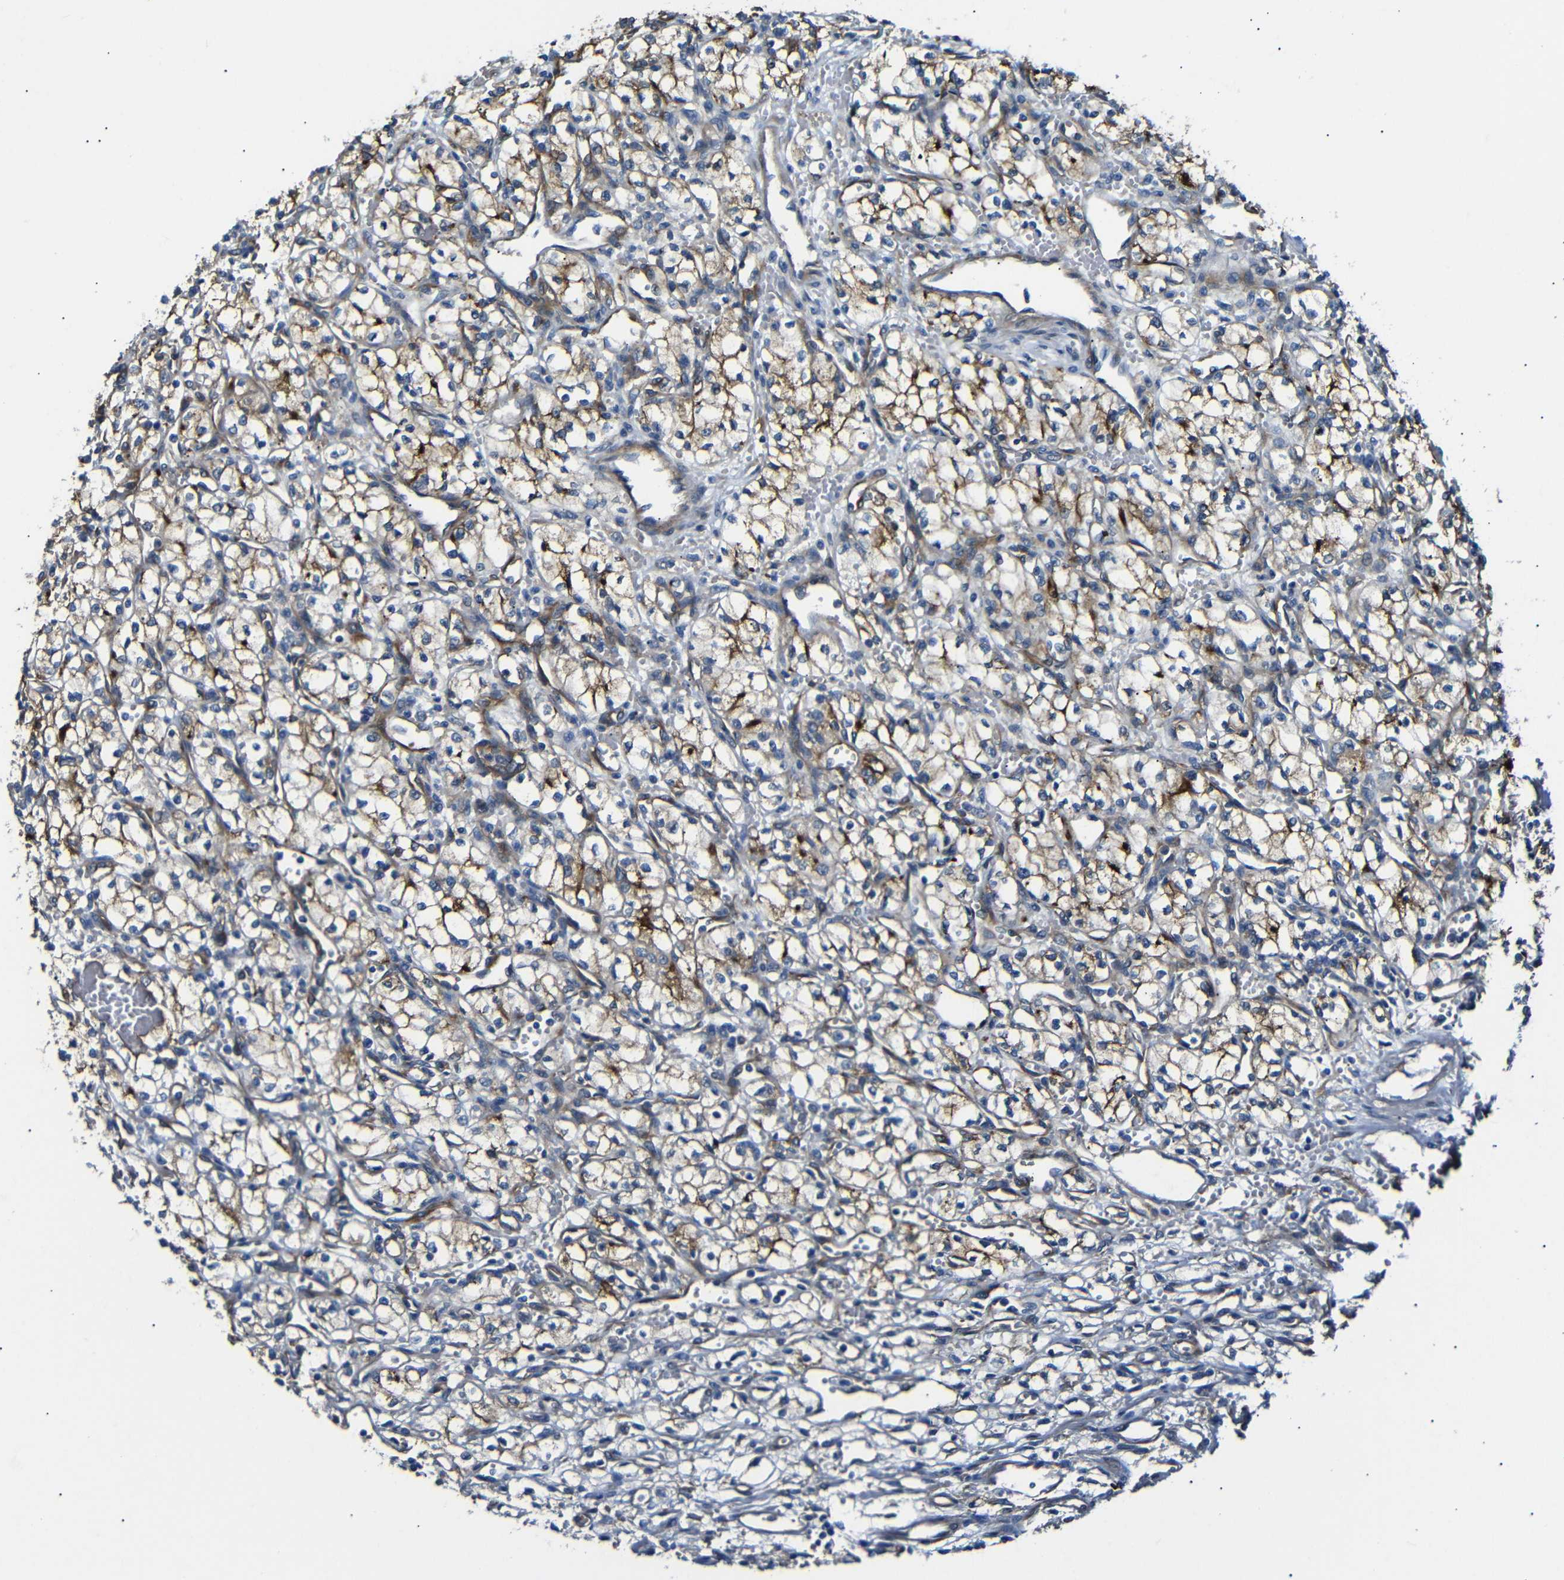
{"staining": {"intensity": "moderate", "quantity": "25%-75%", "location": "cytoplasmic/membranous"}, "tissue": "renal cancer", "cell_type": "Tumor cells", "image_type": "cancer", "snomed": [{"axis": "morphology", "description": "Normal tissue, NOS"}, {"axis": "morphology", "description": "Adenocarcinoma, NOS"}, {"axis": "topography", "description": "Kidney"}], "caption": "Renal cancer (adenocarcinoma) stained with immunohistochemistry (IHC) displays moderate cytoplasmic/membranous expression in approximately 25%-75% of tumor cells.", "gene": "MYO1B", "patient": {"sex": "male", "age": 59}}